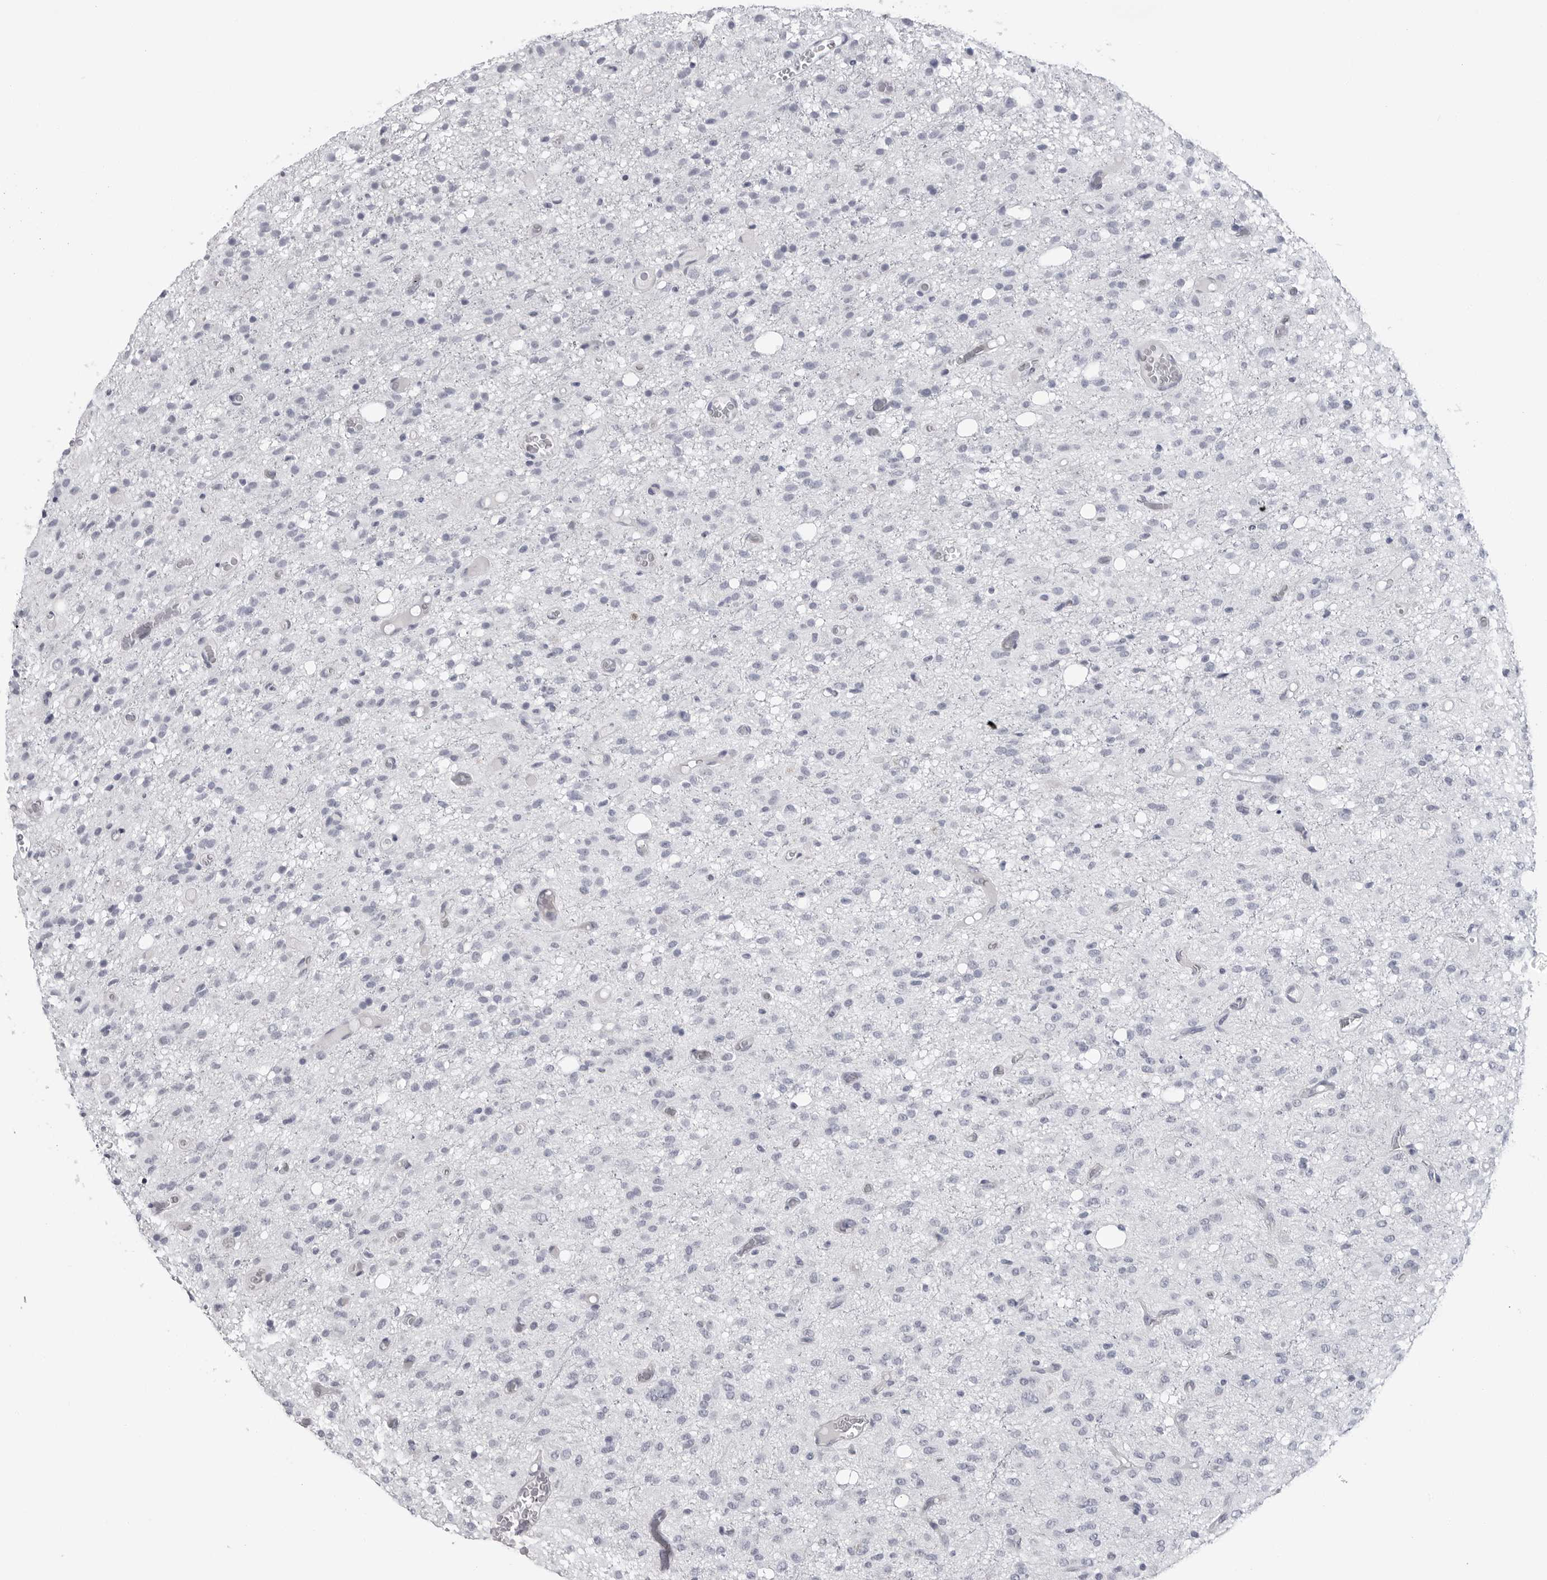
{"staining": {"intensity": "negative", "quantity": "none", "location": "none"}, "tissue": "glioma", "cell_type": "Tumor cells", "image_type": "cancer", "snomed": [{"axis": "morphology", "description": "Glioma, malignant, High grade"}, {"axis": "topography", "description": "Brain"}], "caption": "Immunohistochemistry (IHC) of human glioma shows no staining in tumor cells.", "gene": "PGA3", "patient": {"sex": "female", "age": 59}}